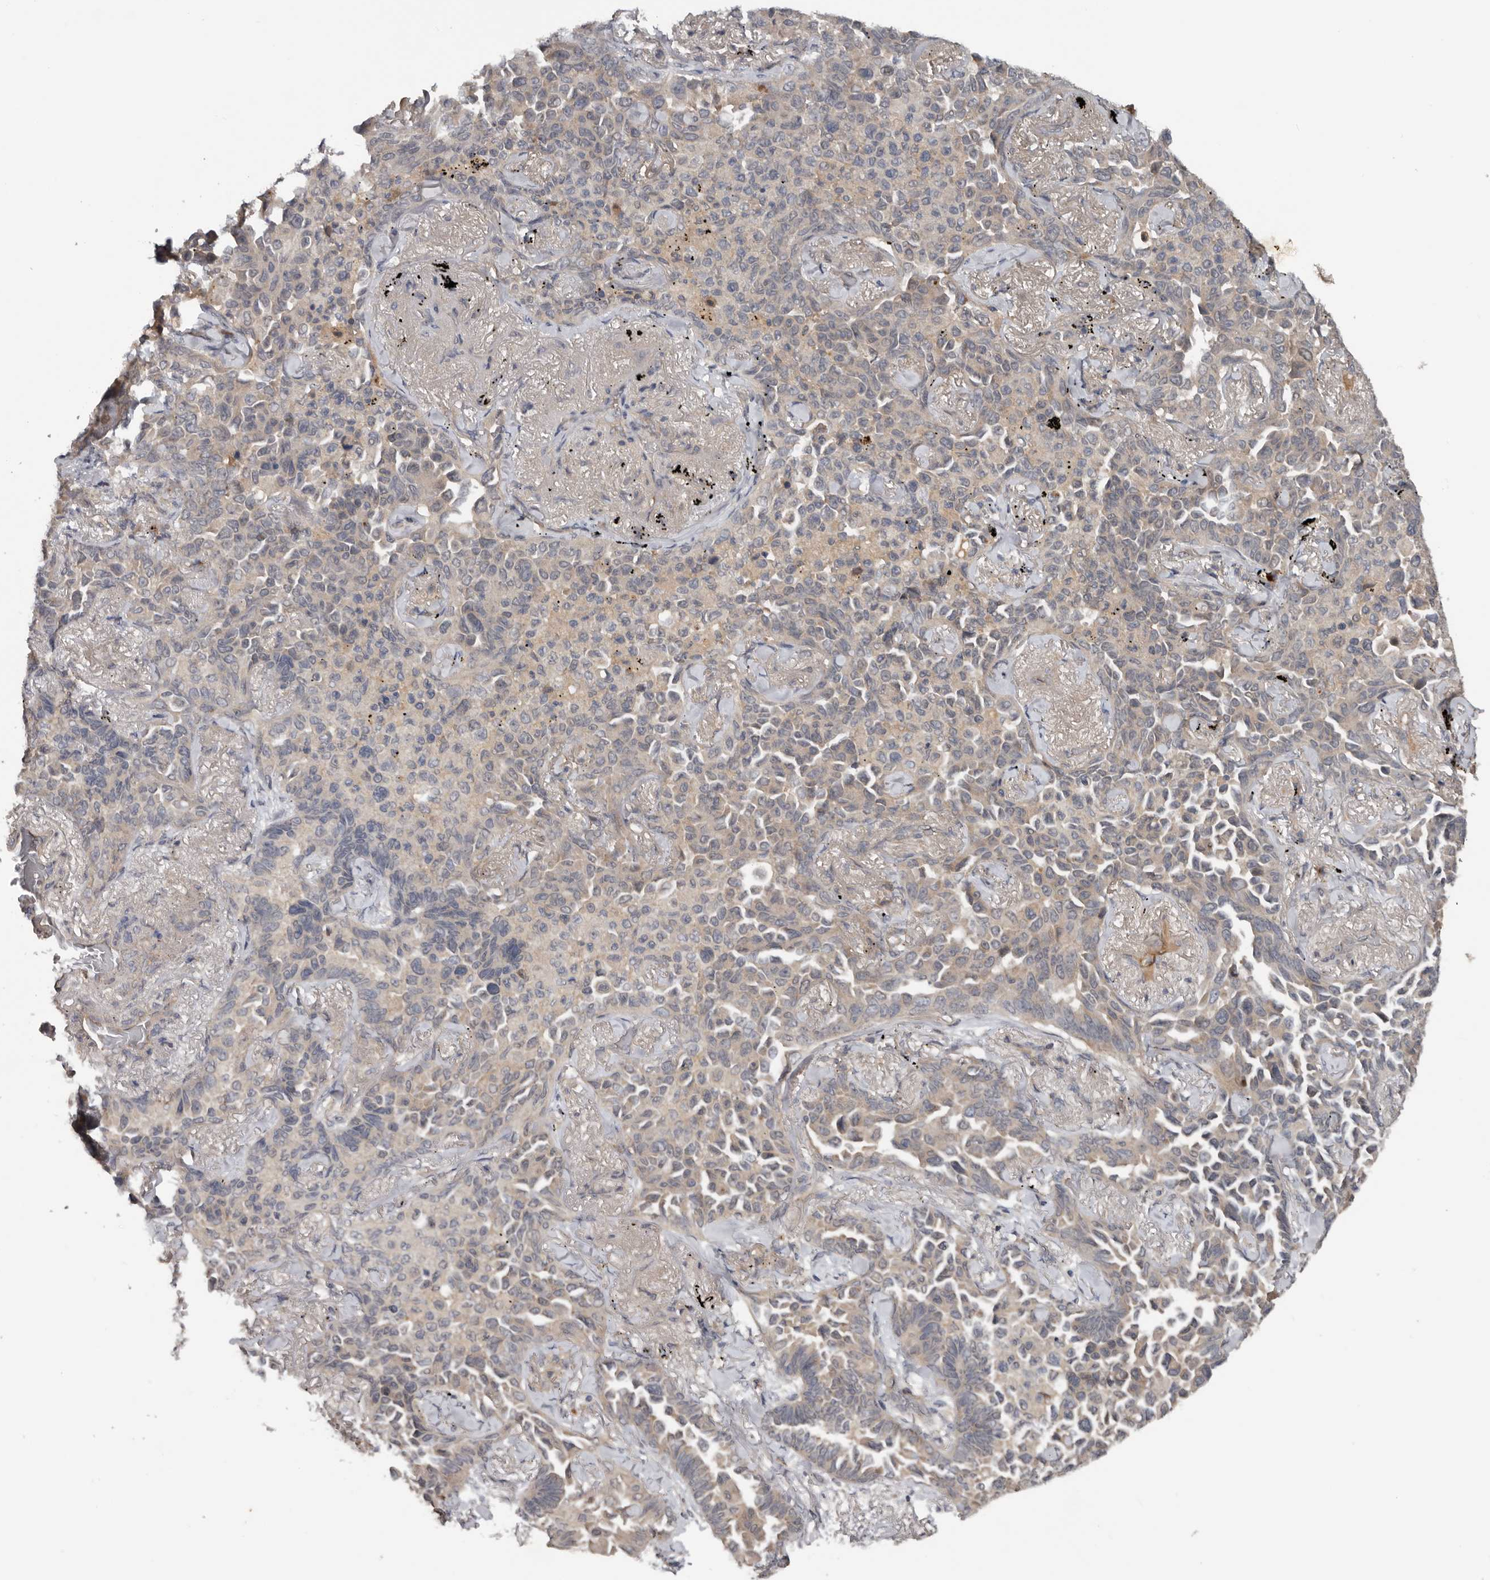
{"staining": {"intensity": "weak", "quantity": "<25%", "location": "cytoplasmic/membranous"}, "tissue": "lung cancer", "cell_type": "Tumor cells", "image_type": "cancer", "snomed": [{"axis": "morphology", "description": "Adenocarcinoma, NOS"}, {"axis": "topography", "description": "Lung"}], "caption": "Lung cancer was stained to show a protein in brown. There is no significant positivity in tumor cells. Nuclei are stained in blue.", "gene": "DNAJB4", "patient": {"sex": "female", "age": 67}}